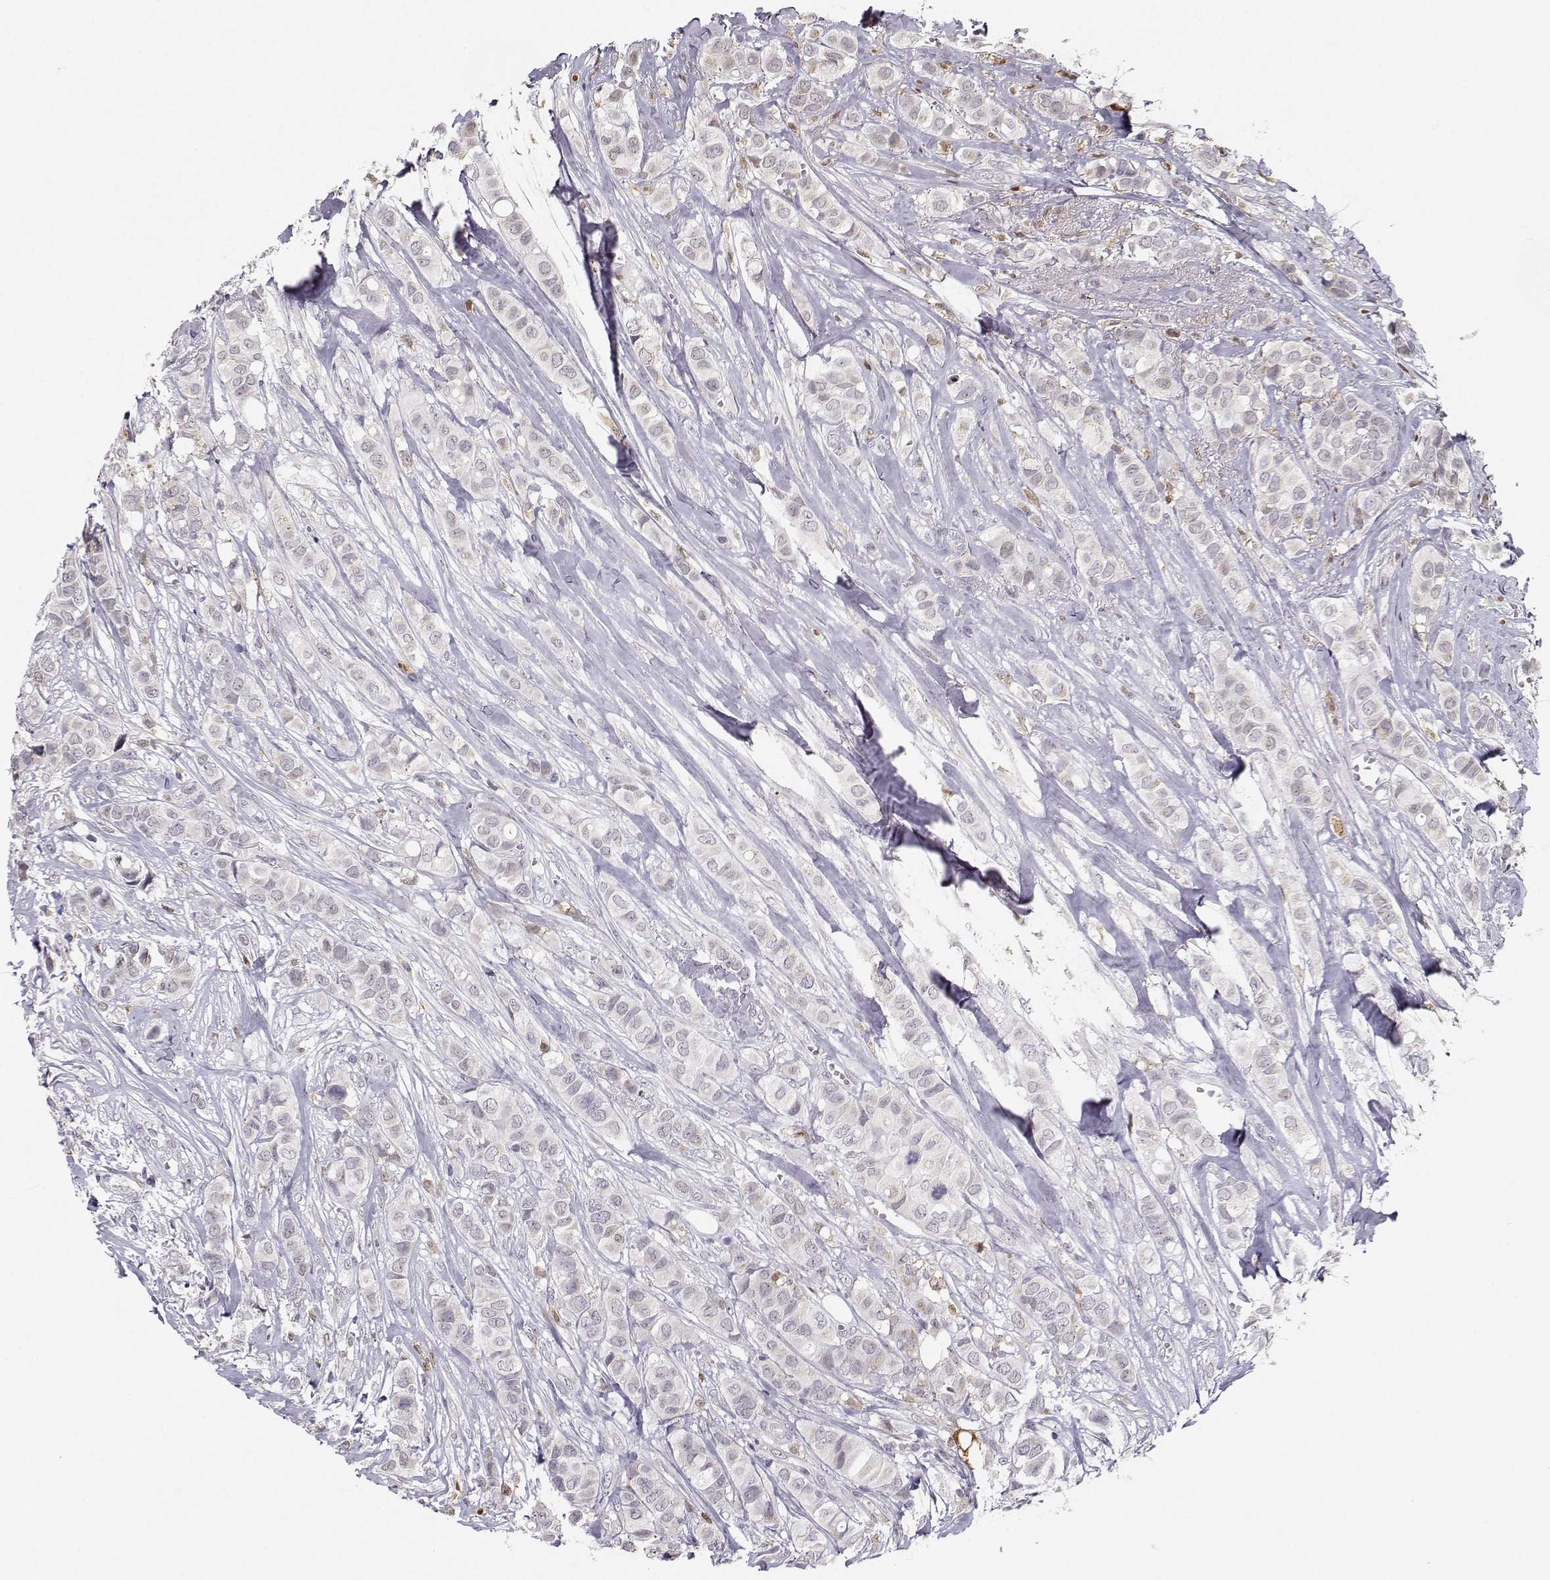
{"staining": {"intensity": "negative", "quantity": "none", "location": "none"}, "tissue": "breast cancer", "cell_type": "Tumor cells", "image_type": "cancer", "snomed": [{"axis": "morphology", "description": "Duct carcinoma"}, {"axis": "topography", "description": "Breast"}], "caption": "Breast intraductal carcinoma stained for a protein using IHC displays no staining tumor cells.", "gene": "HTR7", "patient": {"sex": "female", "age": 85}}